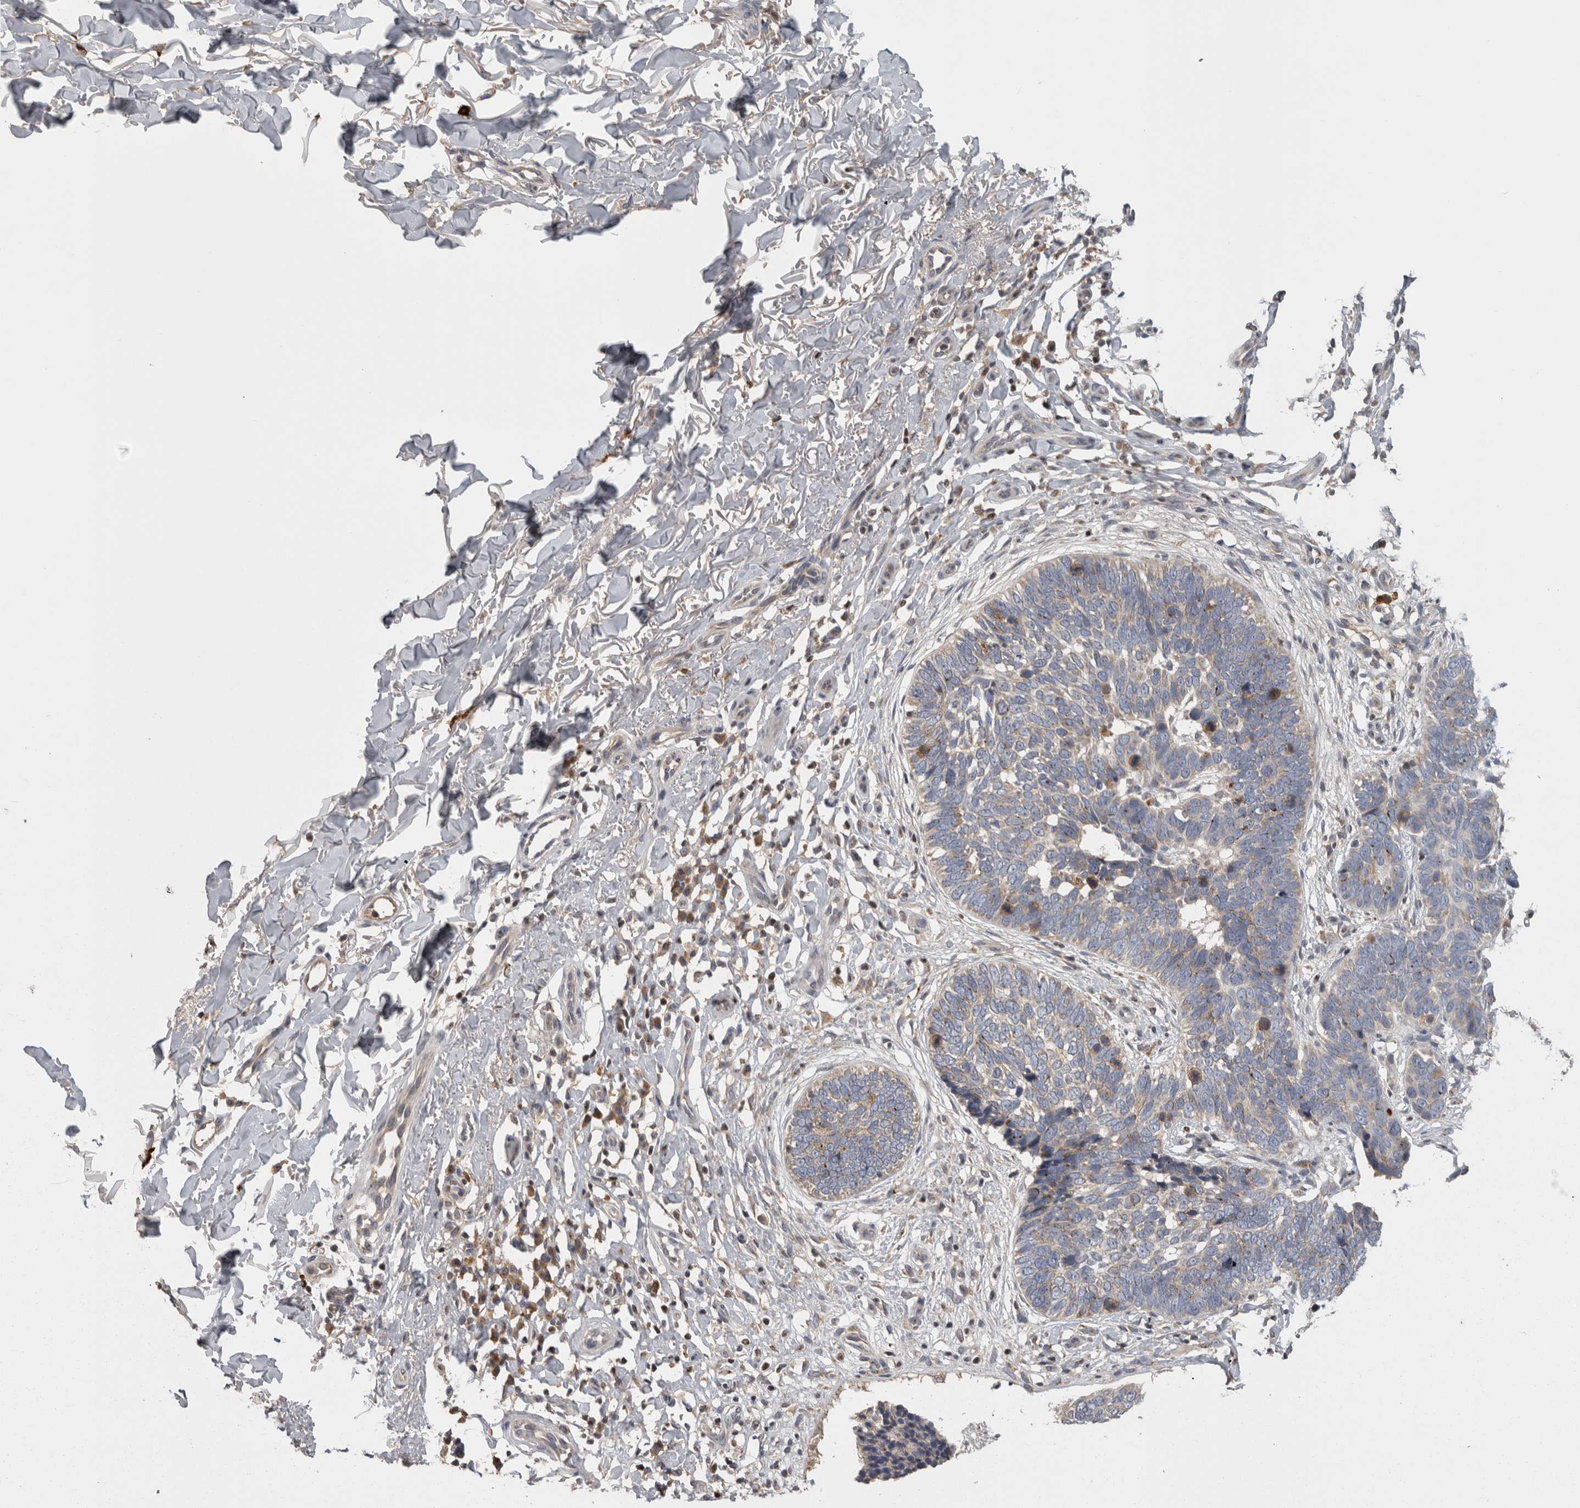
{"staining": {"intensity": "negative", "quantity": "none", "location": "none"}, "tissue": "skin cancer", "cell_type": "Tumor cells", "image_type": "cancer", "snomed": [{"axis": "morphology", "description": "Normal tissue, NOS"}, {"axis": "morphology", "description": "Basal cell carcinoma"}, {"axis": "topography", "description": "Skin"}], "caption": "Immunohistochemical staining of human skin cancer exhibits no significant staining in tumor cells.", "gene": "PCM1", "patient": {"sex": "male", "age": 77}}